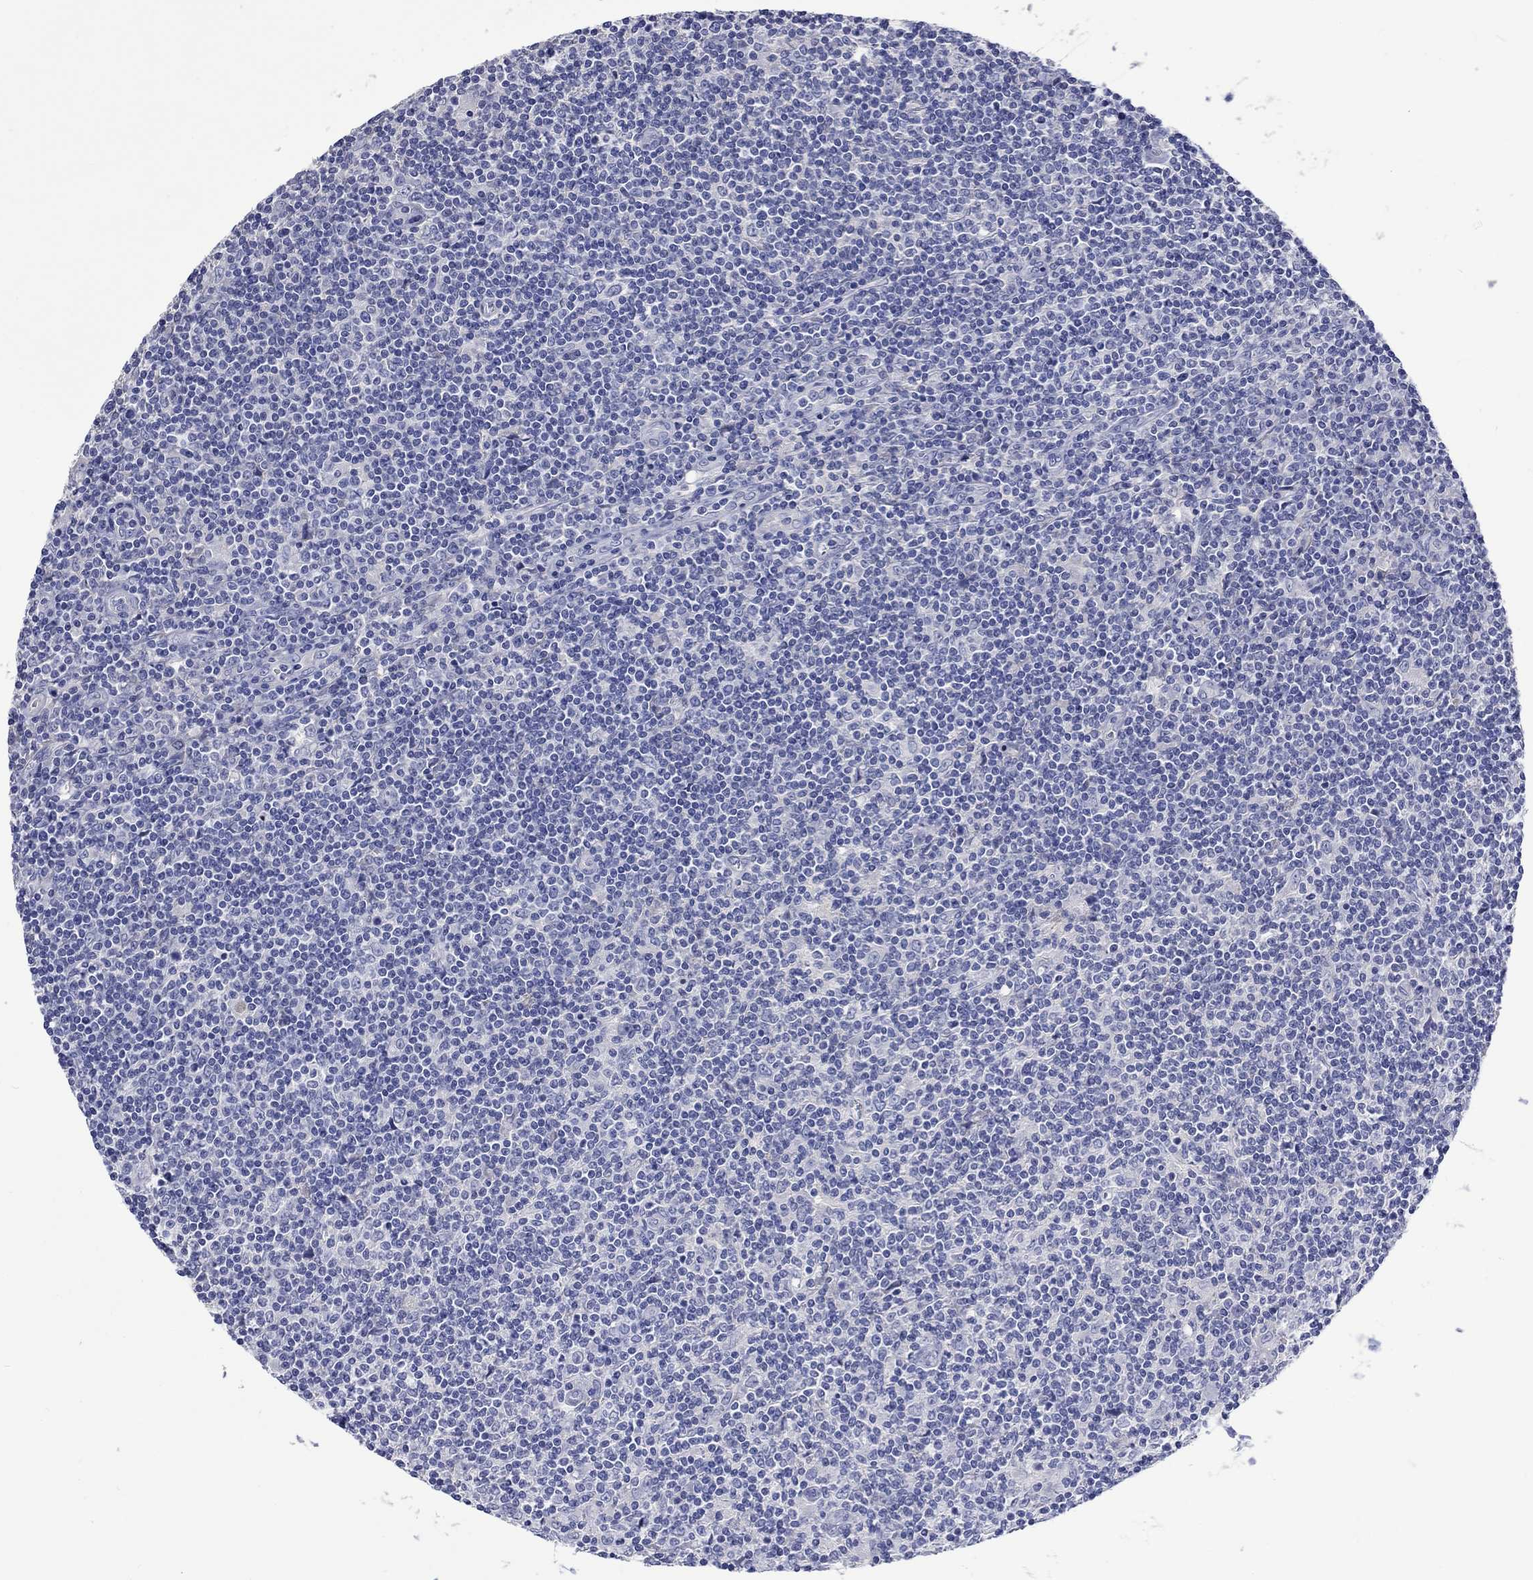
{"staining": {"intensity": "negative", "quantity": "none", "location": "none"}, "tissue": "lymphoma", "cell_type": "Tumor cells", "image_type": "cancer", "snomed": [{"axis": "morphology", "description": "Hodgkin's disease, NOS"}, {"axis": "topography", "description": "Lymph node"}], "caption": "The histopathology image demonstrates no staining of tumor cells in lymphoma.", "gene": "TOMM20L", "patient": {"sex": "male", "age": 40}}